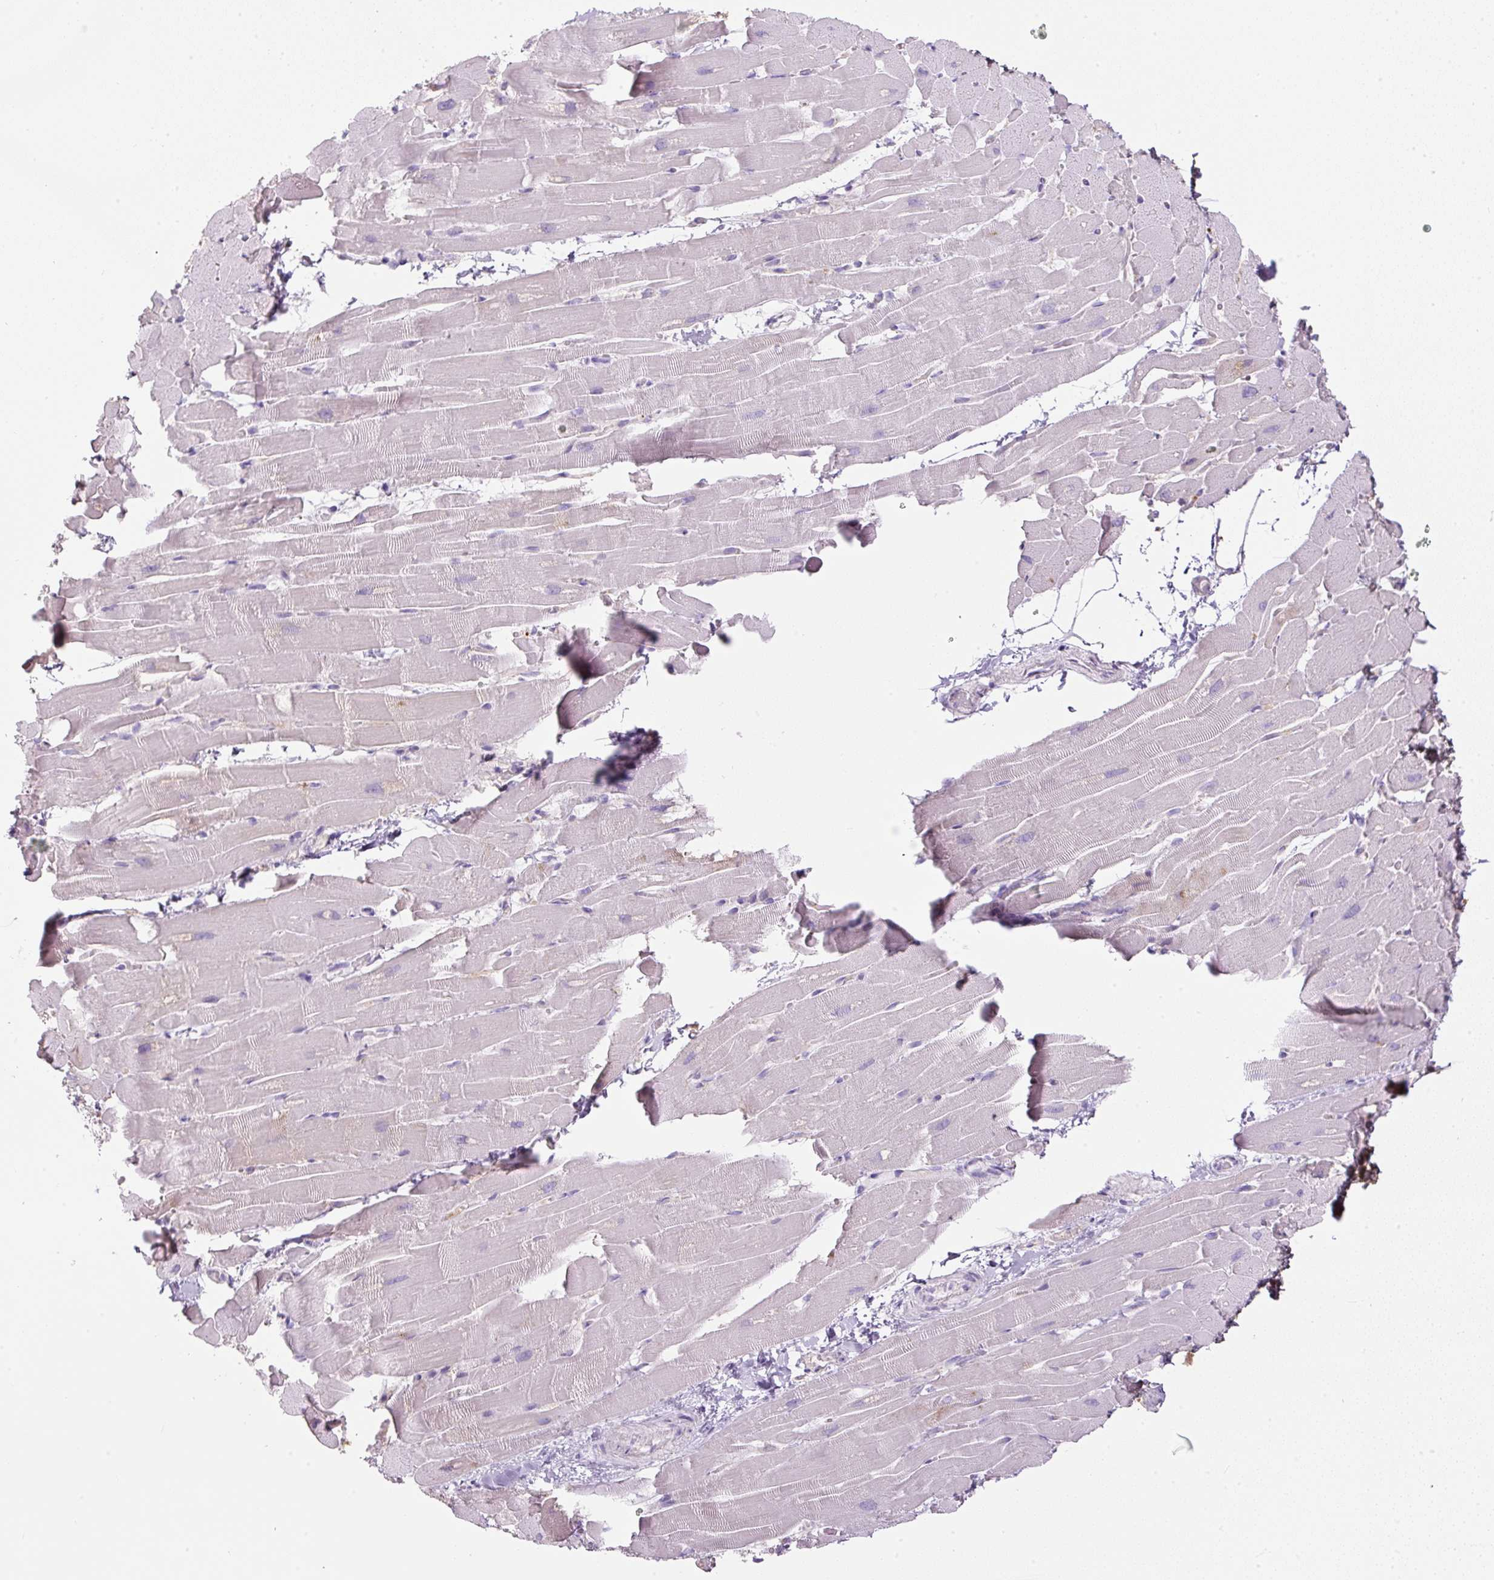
{"staining": {"intensity": "negative", "quantity": "none", "location": "none"}, "tissue": "heart muscle", "cell_type": "Cardiomyocytes", "image_type": "normal", "snomed": [{"axis": "morphology", "description": "Normal tissue, NOS"}, {"axis": "topography", "description": "Heart"}], "caption": "Immunohistochemistry (IHC) histopathology image of unremarkable heart muscle: human heart muscle stained with DAB (3,3'-diaminobenzidine) reveals no significant protein expression in cardiomyocytes. (DAB (3,3'-diaminobenzidine) IHC visualized using brightfield microscopy, high magnification).", "gene": "APOA1", "patient": {"sex": "male", "age": 37}}